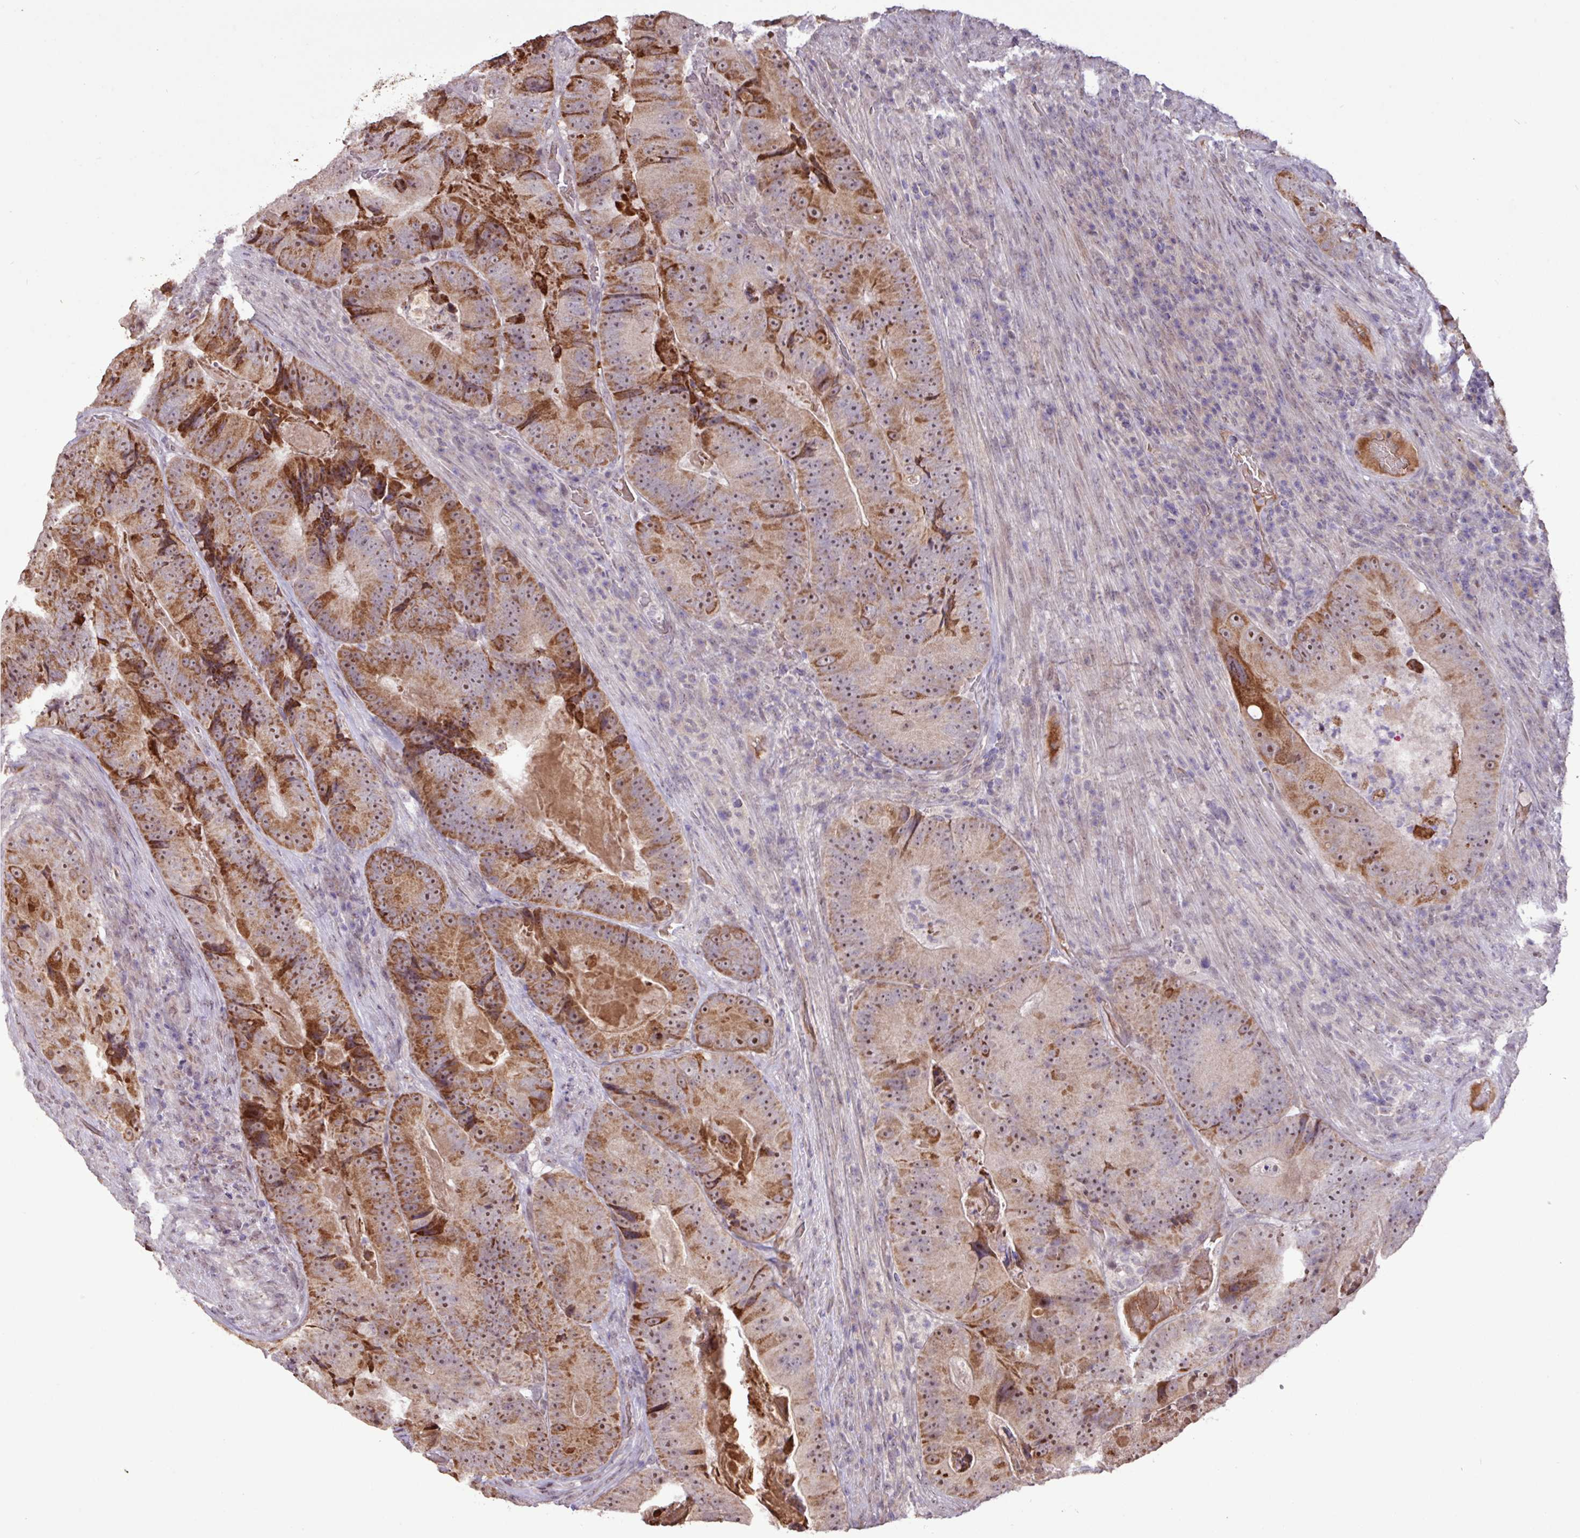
{"staining": {"intensity": "moderate", "quantity": ">75%", "location": "cytoplasmic/membranous,nuclear"}, "tissue": "colorectal cancer", "cell_type": "Tumor cells", "image_type": "cancer", "snomed": [{"axis": "morphology", "description": "Adenocarcinoma, NOS"}, {"axis": "topography", "description": "Colon"}], "caption": "Human colorectal cancer (adenocarcinoma) stained with a brown dye demonstrates moderate cytoplasmic/membranous and nuclear positive expression in approximately >75% of tumor cells.", "gene": "L3MBTL3", "patient": {"sex": "female", "age": 86}}